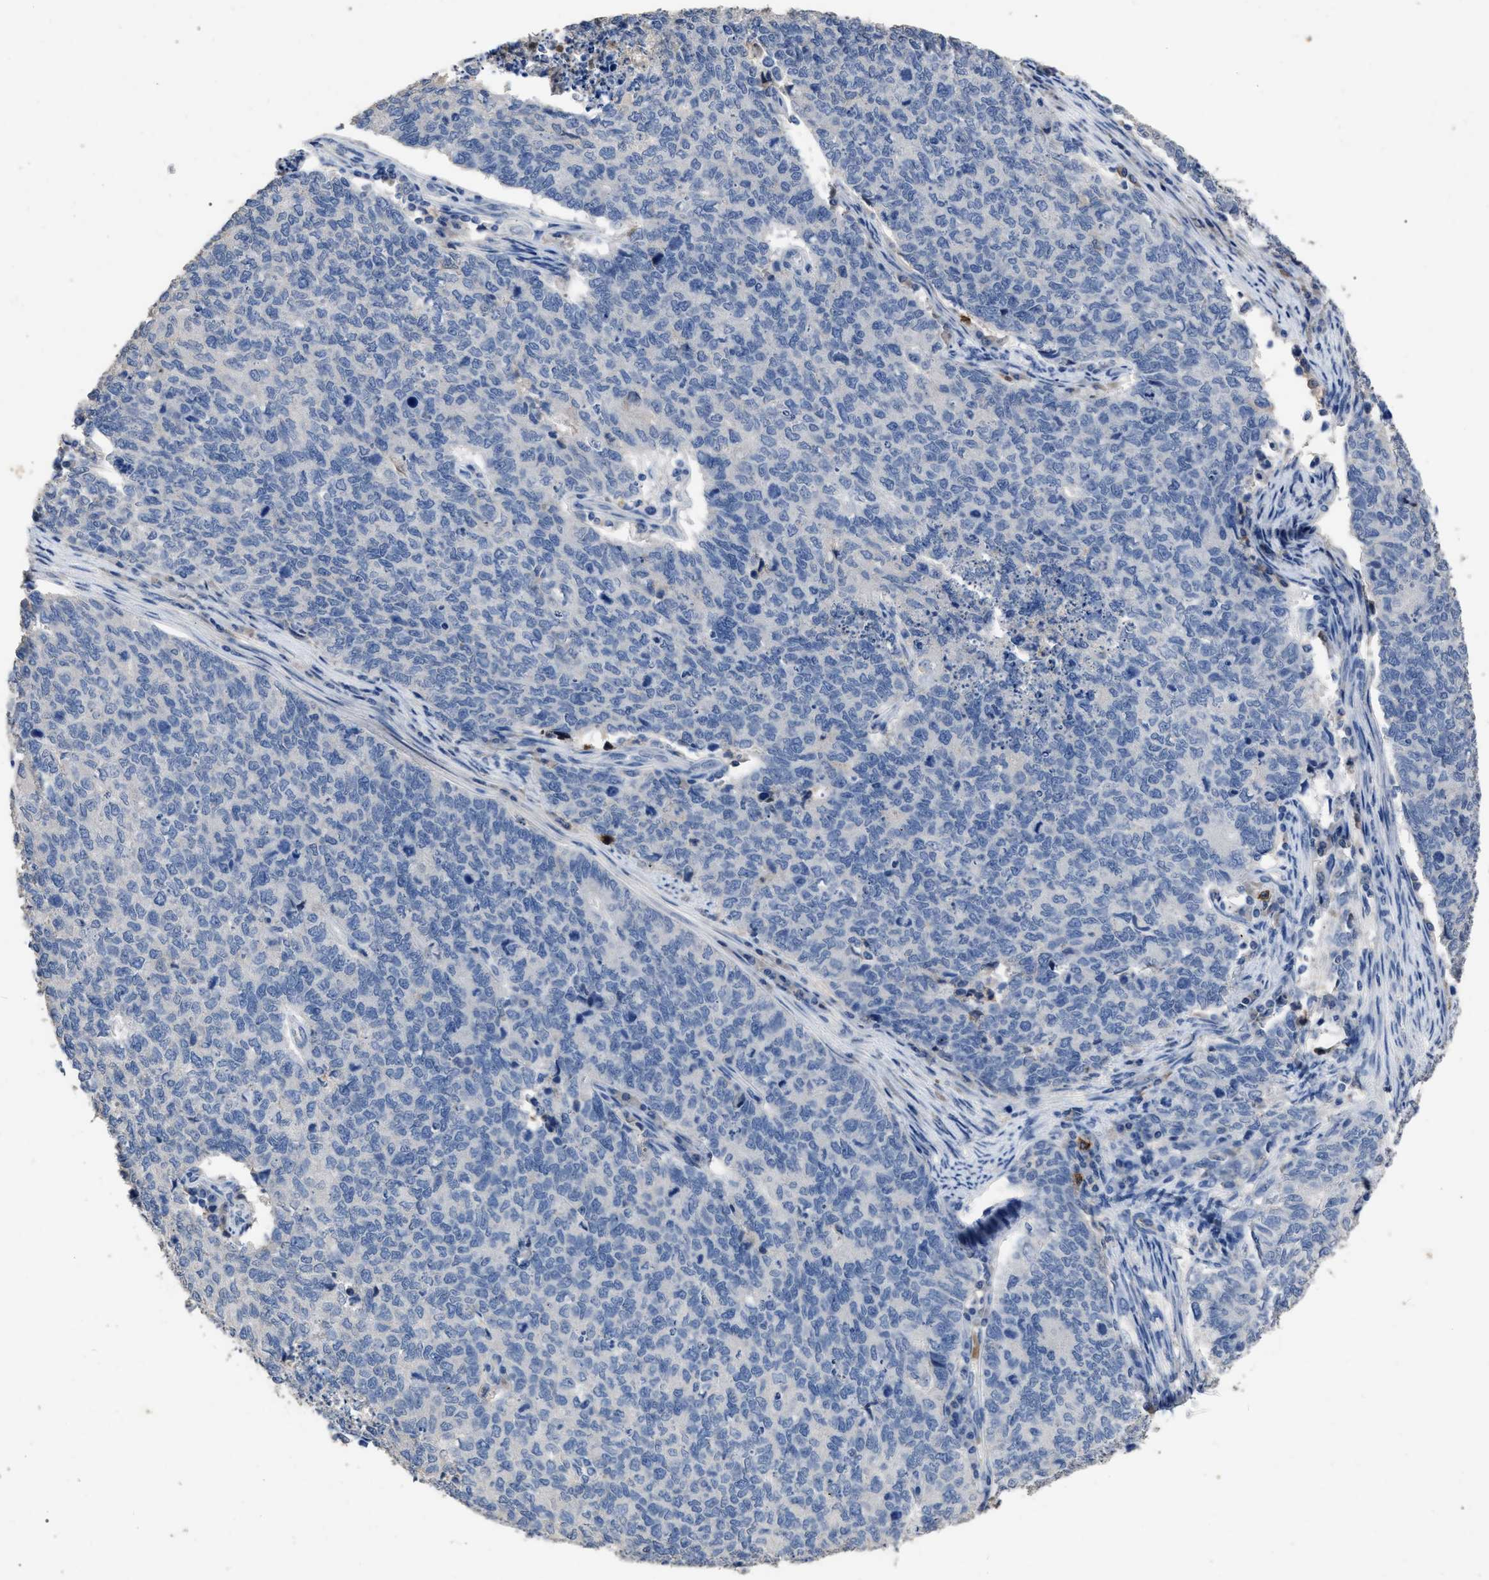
{"staining": {"intensity": "negative", "quantity": "none", "location": "none"}, "tissue": "cervical cancer", "cell_type": "Tumor cells", "image_type": "cancer", "snomed": [{"axis": "morphology", "description": "Squamous cell carcinoma, NOS"}, {"axis": "topography", "description": "Cervix"}], "caption": "DAB (3,3'-diaminobenzidine) immunohistochemical staining of cervical cancer exhibits no significant staining in tumor cells.", "gene": "HABP2", "patient": {"sex": "female", "age": 63}}